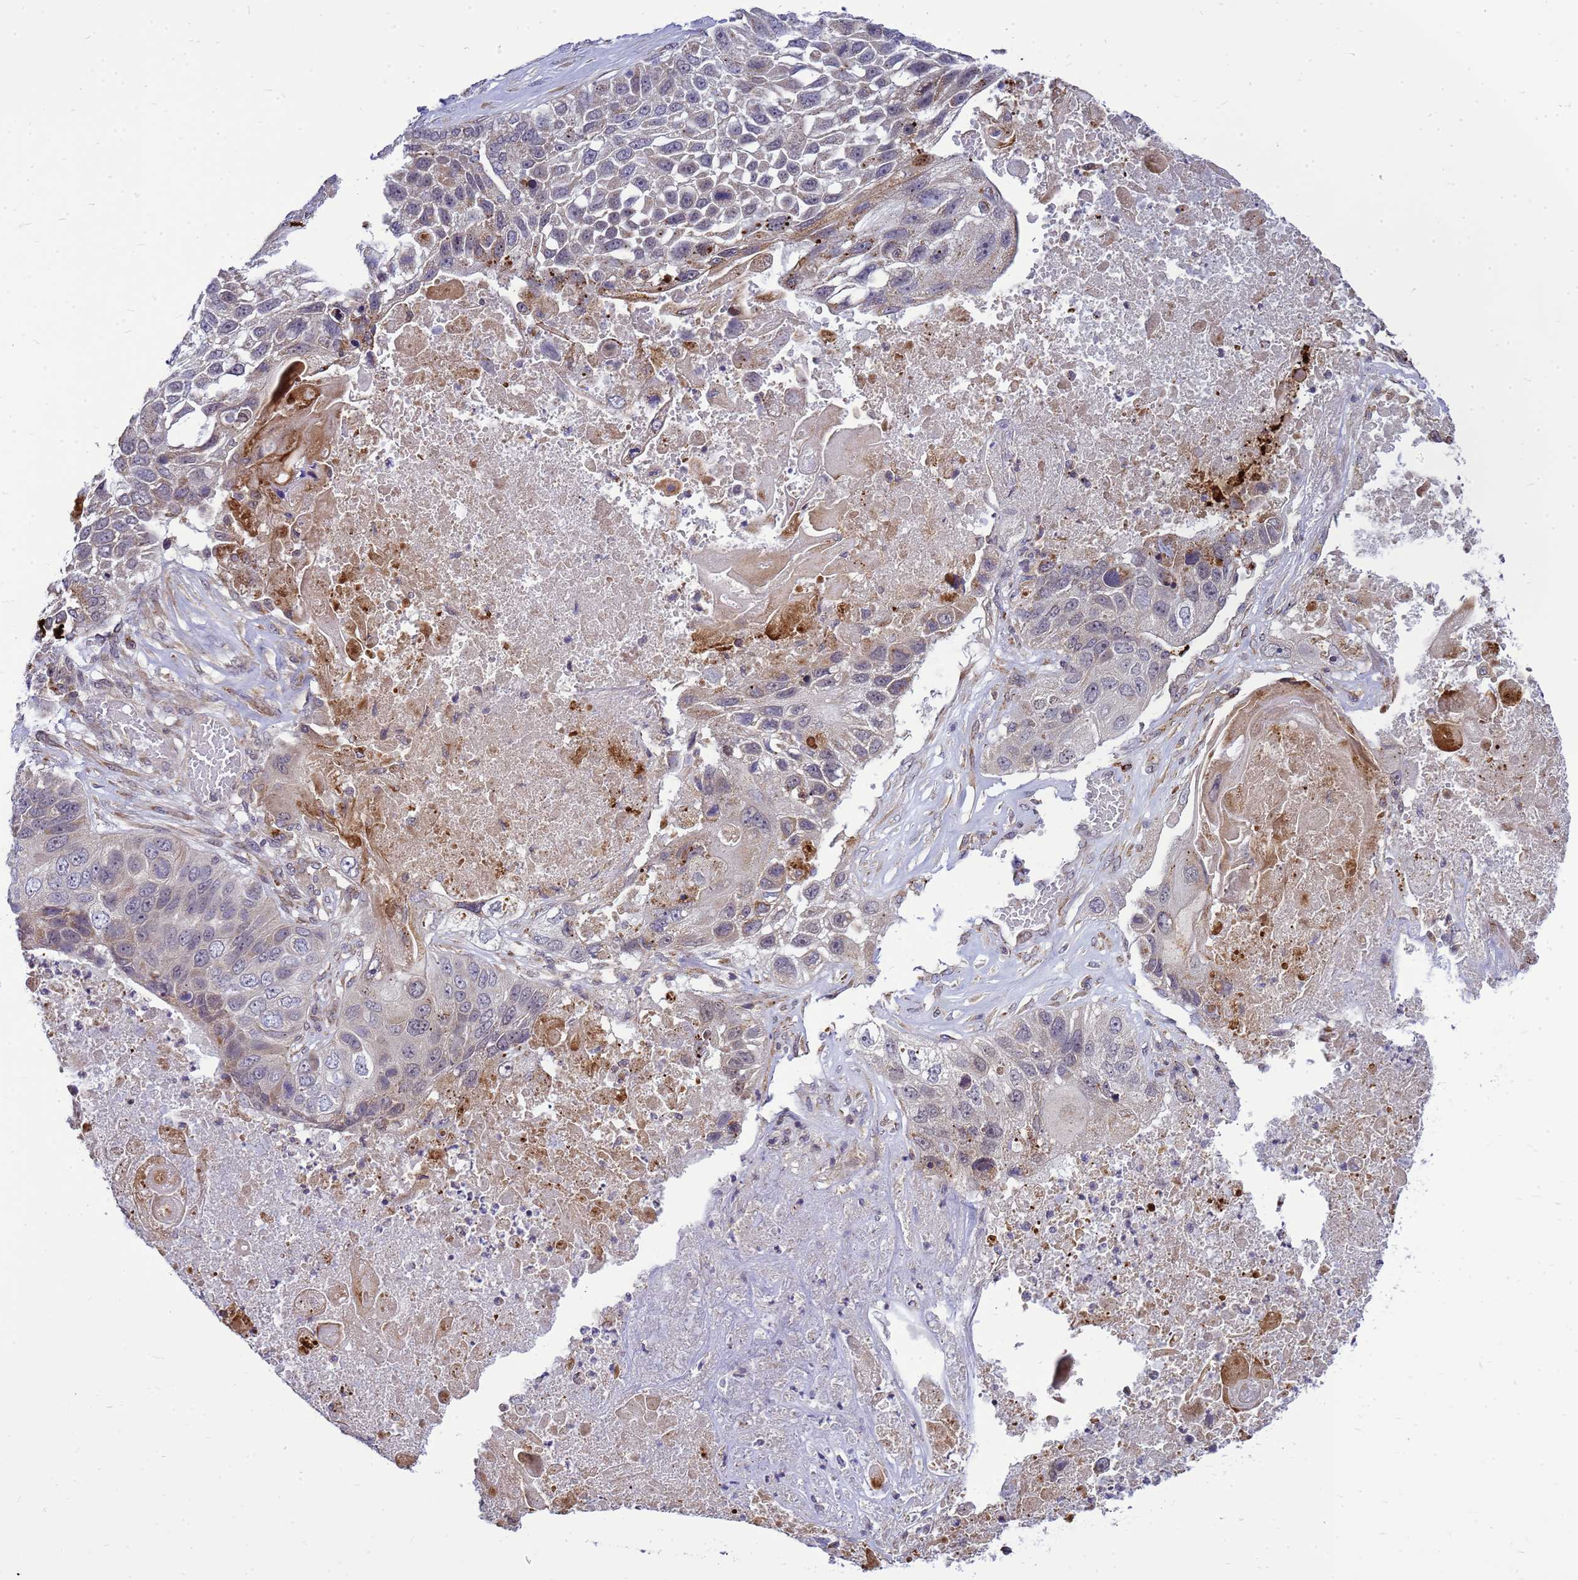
{"staining": {"intensity": "weak", "quantity": "<25%", "location": "cytoplasmic/membranous"}, "tissue": "lung cancer", "cell_type": "Tumor cells", "image_type": "cancer", "snomed": [{"axis": "morphology", "description": "Squamous cell carcinoma, NOS"}, {"axis": "topography", "description": "Lung"}], "caption": "Tumor cells are negative for brown protein staining in lung squamous cell carcinoma. (Brightfield microscopy of DAB immunohistochemistry (IHC) at high magnification).", "gene": "C12orf43", "patient": {"sex": "male", "age": 61}}